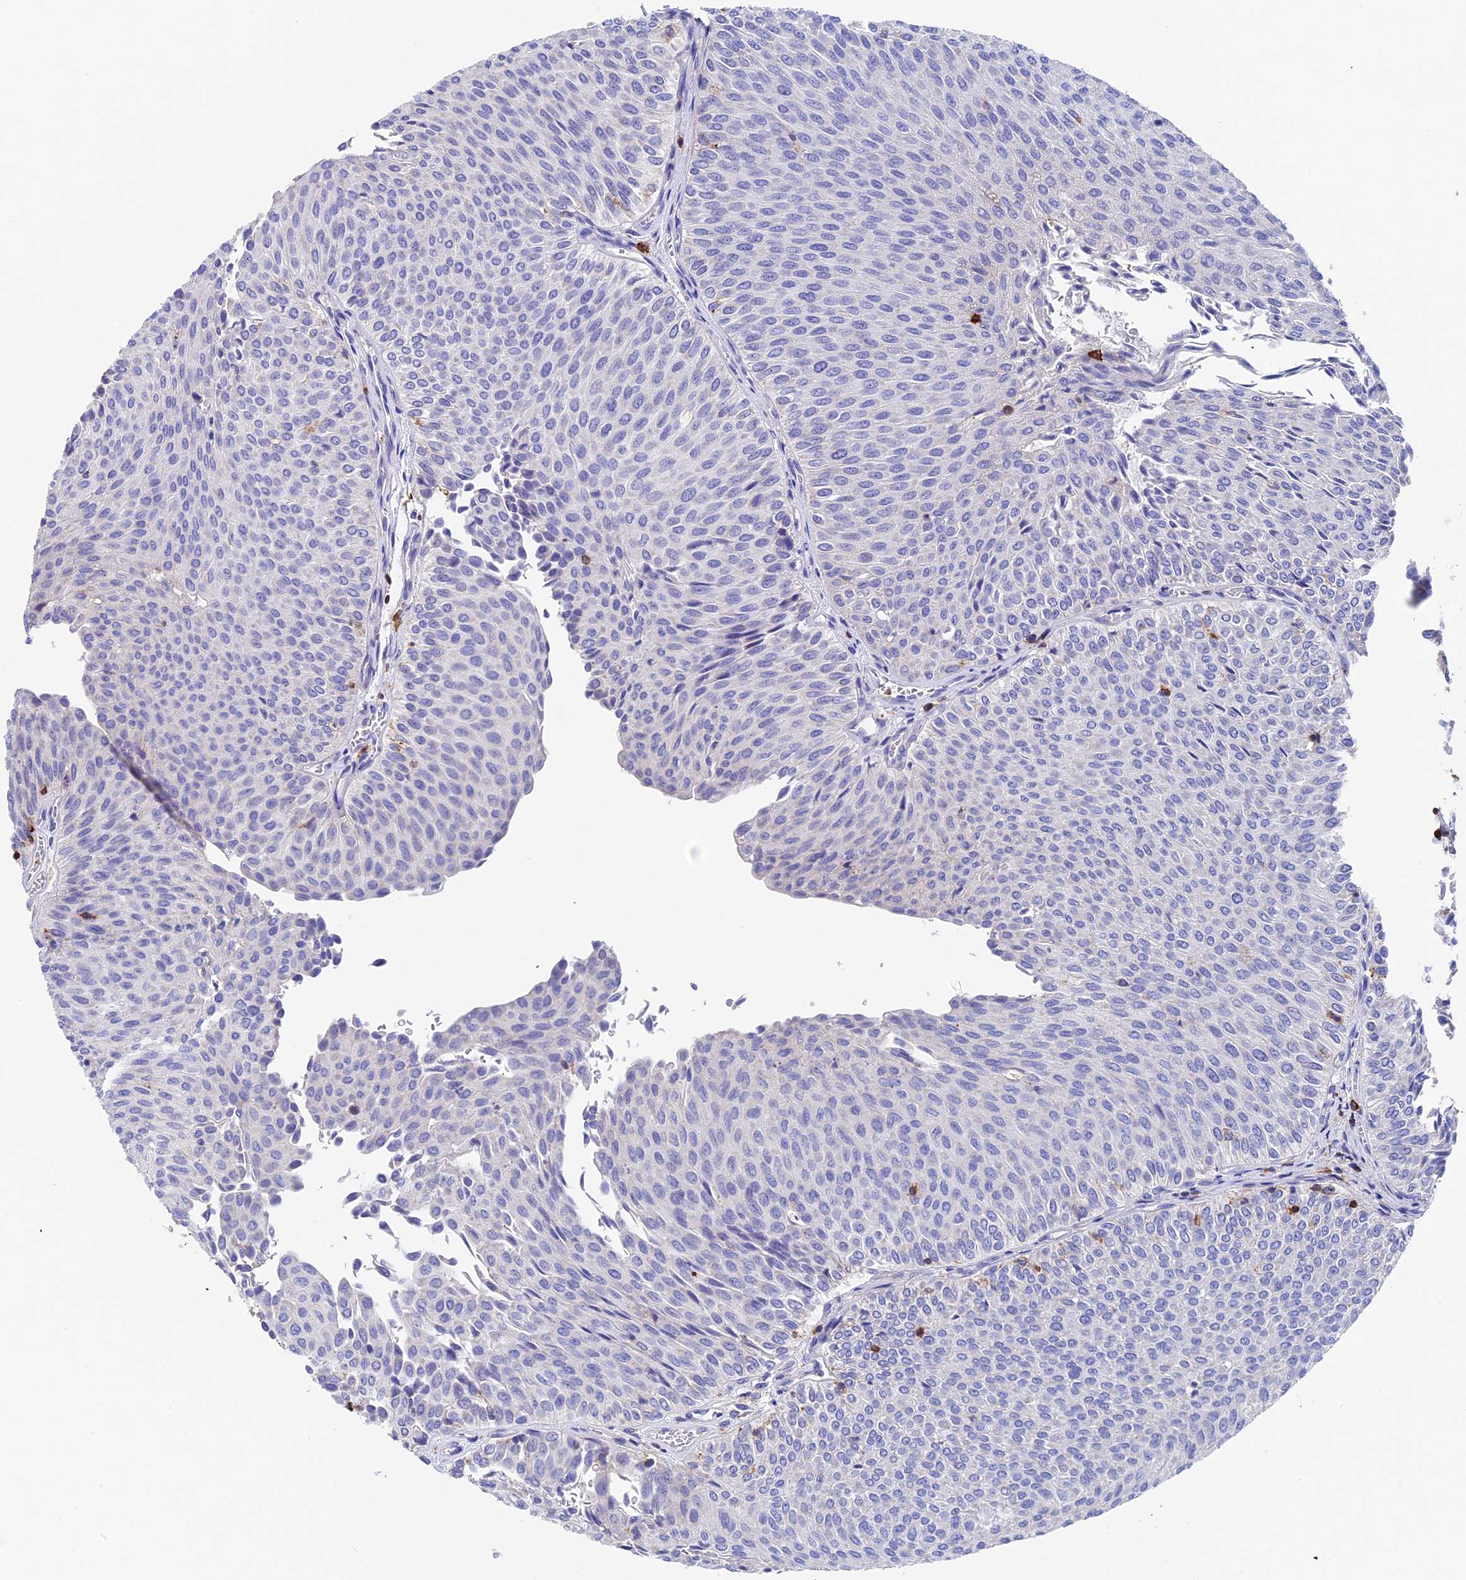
{"staining": {"intensity": "negative", "quantity": "none", "location": "none"}, "tissue": "urothelial cancer", "cell_type": "Tumor cells", "image_type": "cancer", "snomed": [{"axis": "morphology", "description": "Urothelial carcinoma, Low grade"}, {"axis": "topography", "description": "Urinary bladder"}], "caption": "Immunohistochemistry (IHC) of low-grade urothelial carcinoma exhibits no positivity in tumor cells.", "gene": "ADAT1", "patient": {"sex": "male", "age": 78}}